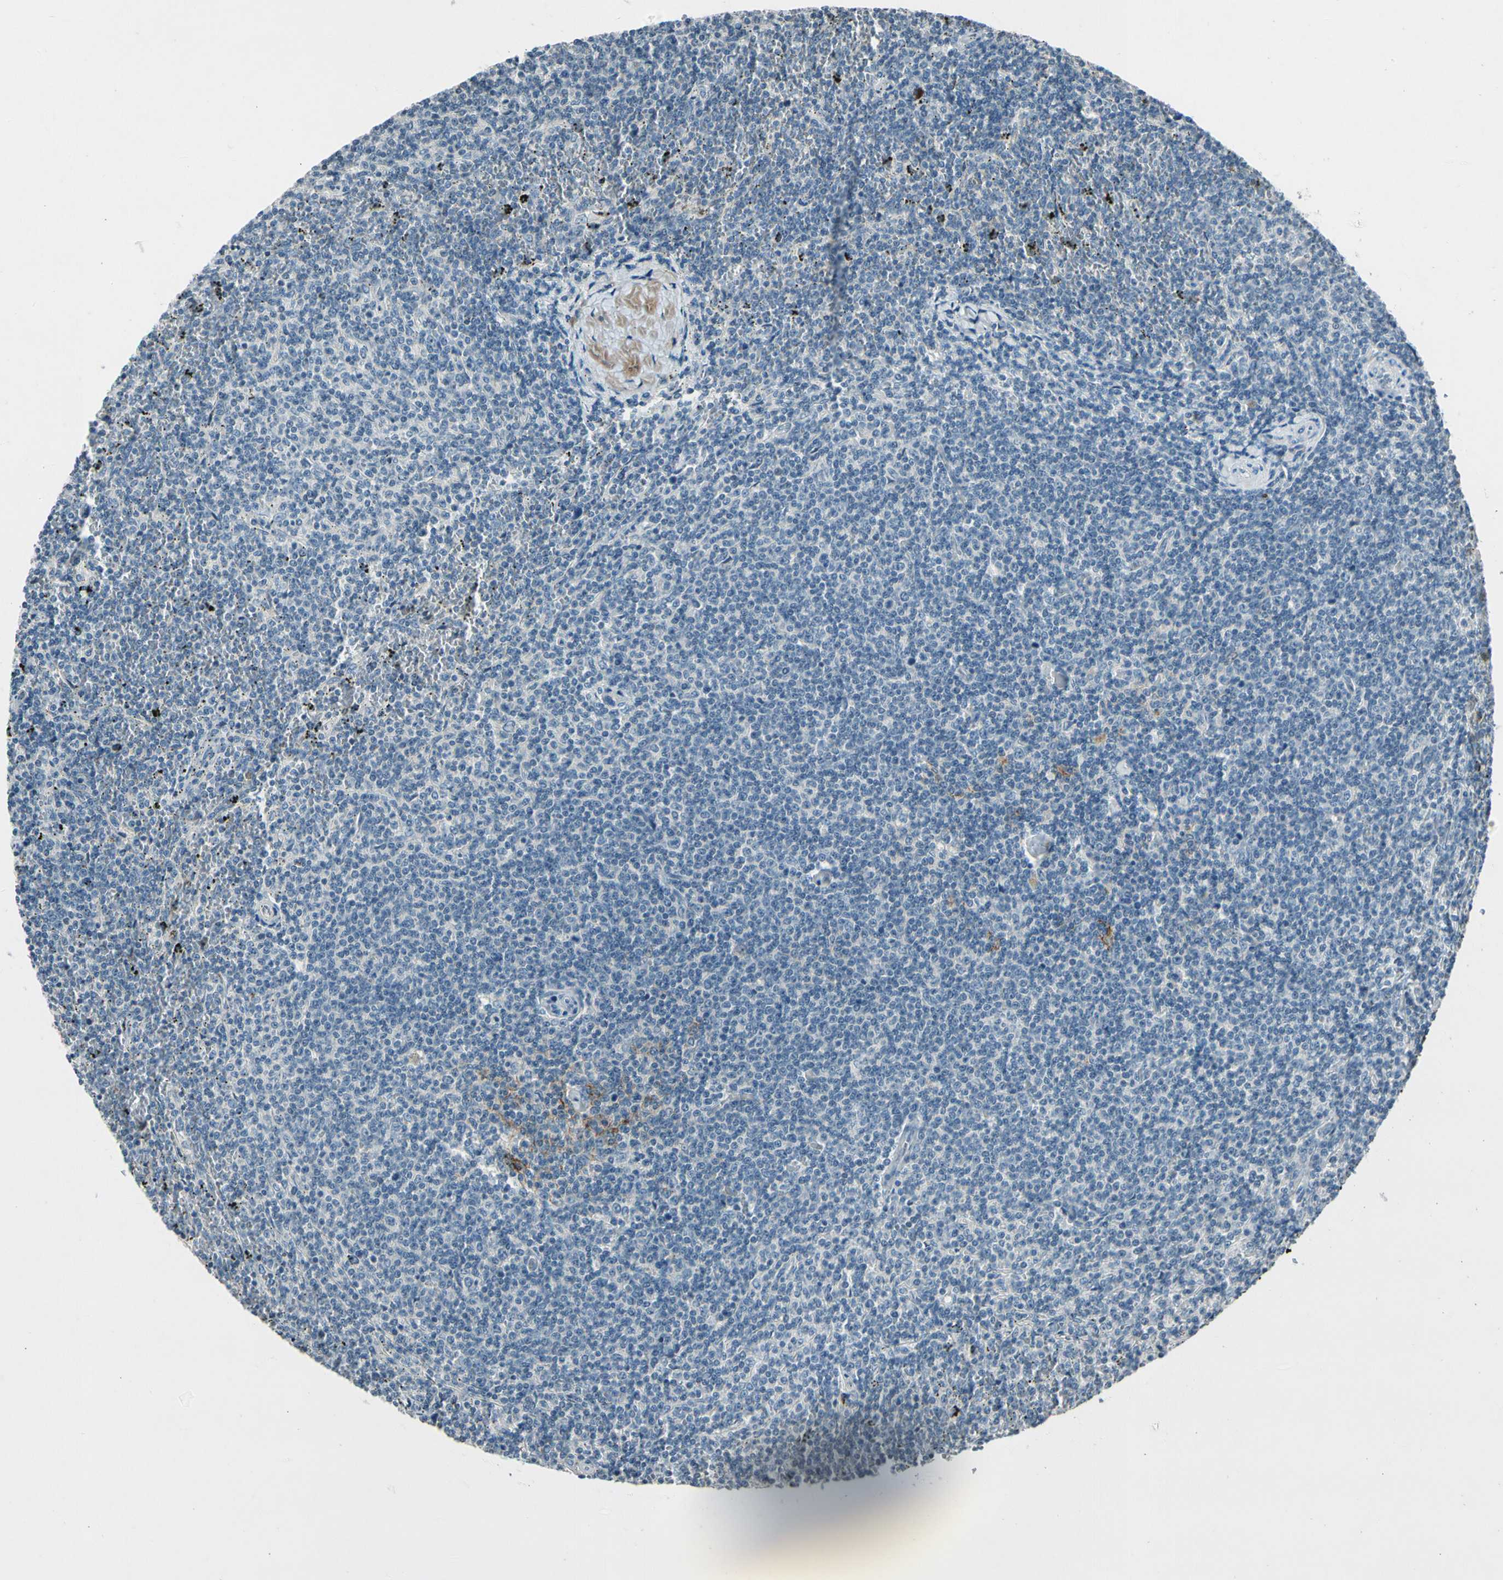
{"staining": {"intensity": "negative", "quantity": "none", "location": "none"}, "tissue": "lymphoma", "cell_type": "Tumor cells", "image_type": "cancer", "snomed": [{"axis": "morphology", "description": "Malignant lymphoma, non-Hodgkin's type, Low grade"}, {"axis": "topography", "description": "Spleen"}], "caption": "Immunohistochemistry histopathology image of neoplastic tissue: malignant lymphoma, non-Hodgkin's type (low-grade) stained with DAB (3,3'-diaminobenzidine) demonstrates no significant protein staining in tumor cells.", "gene": "PDPN", "patient": {"sex": "female", "age": 50}}